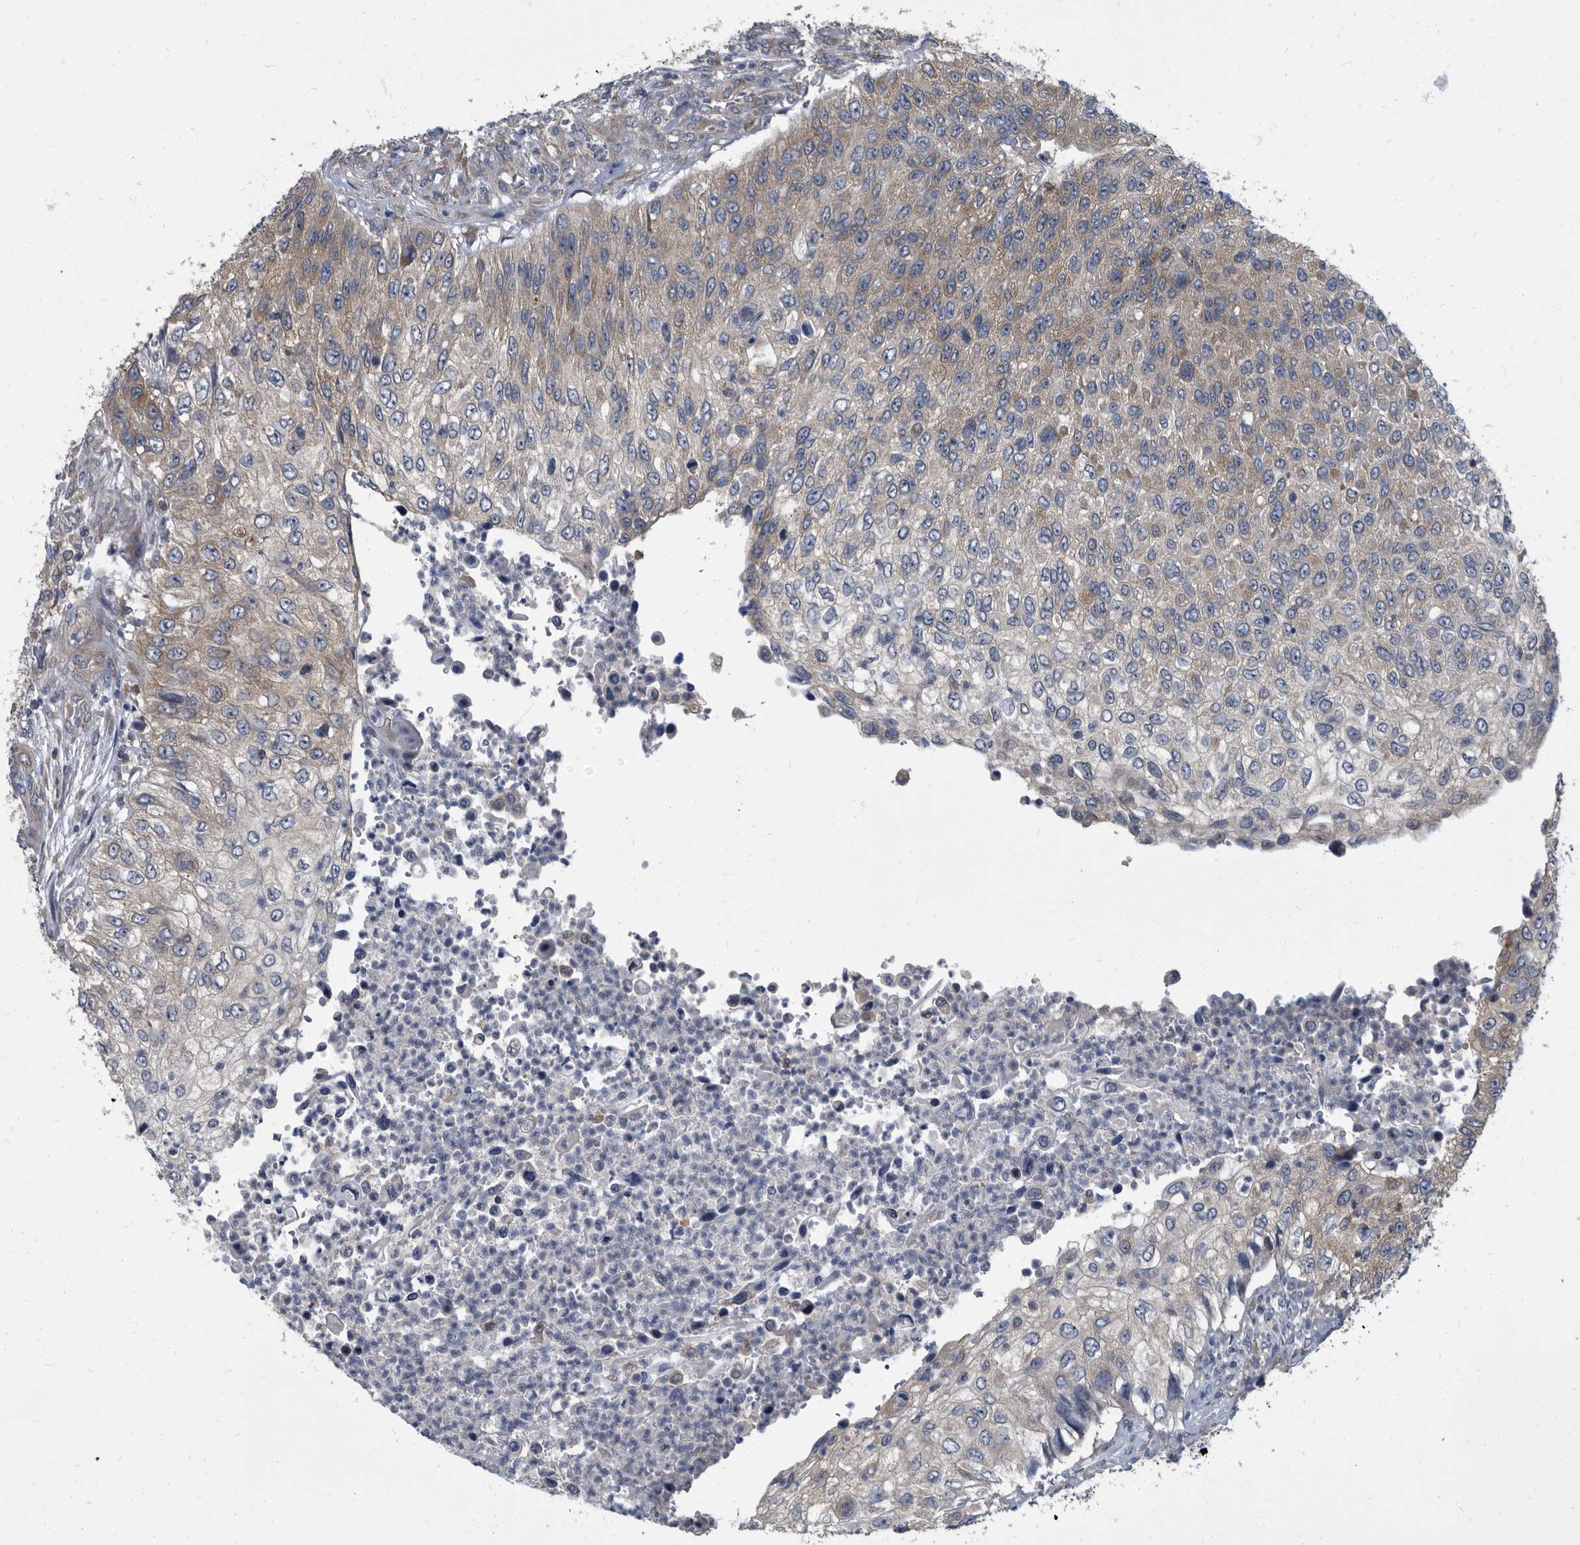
{"staining": {"intensity": "weak", "quantity": "<25%", "location": "cytoplasmic/membranous"}, "tissue": "urothelial cancer", "cell_type": "Tumor cells", "image_type": "cancer", "snomed": [{"axis": "morphology", "description": "Urothelial carcinoma, High grade"}, {"axis": "topography", "description": "Urinary bladder"}], "caption": "Tumor cells show no significant protein positivity in urothelial cancer.", "gene": "CDV3", "patient": {"sex": "female", "age": 60}}